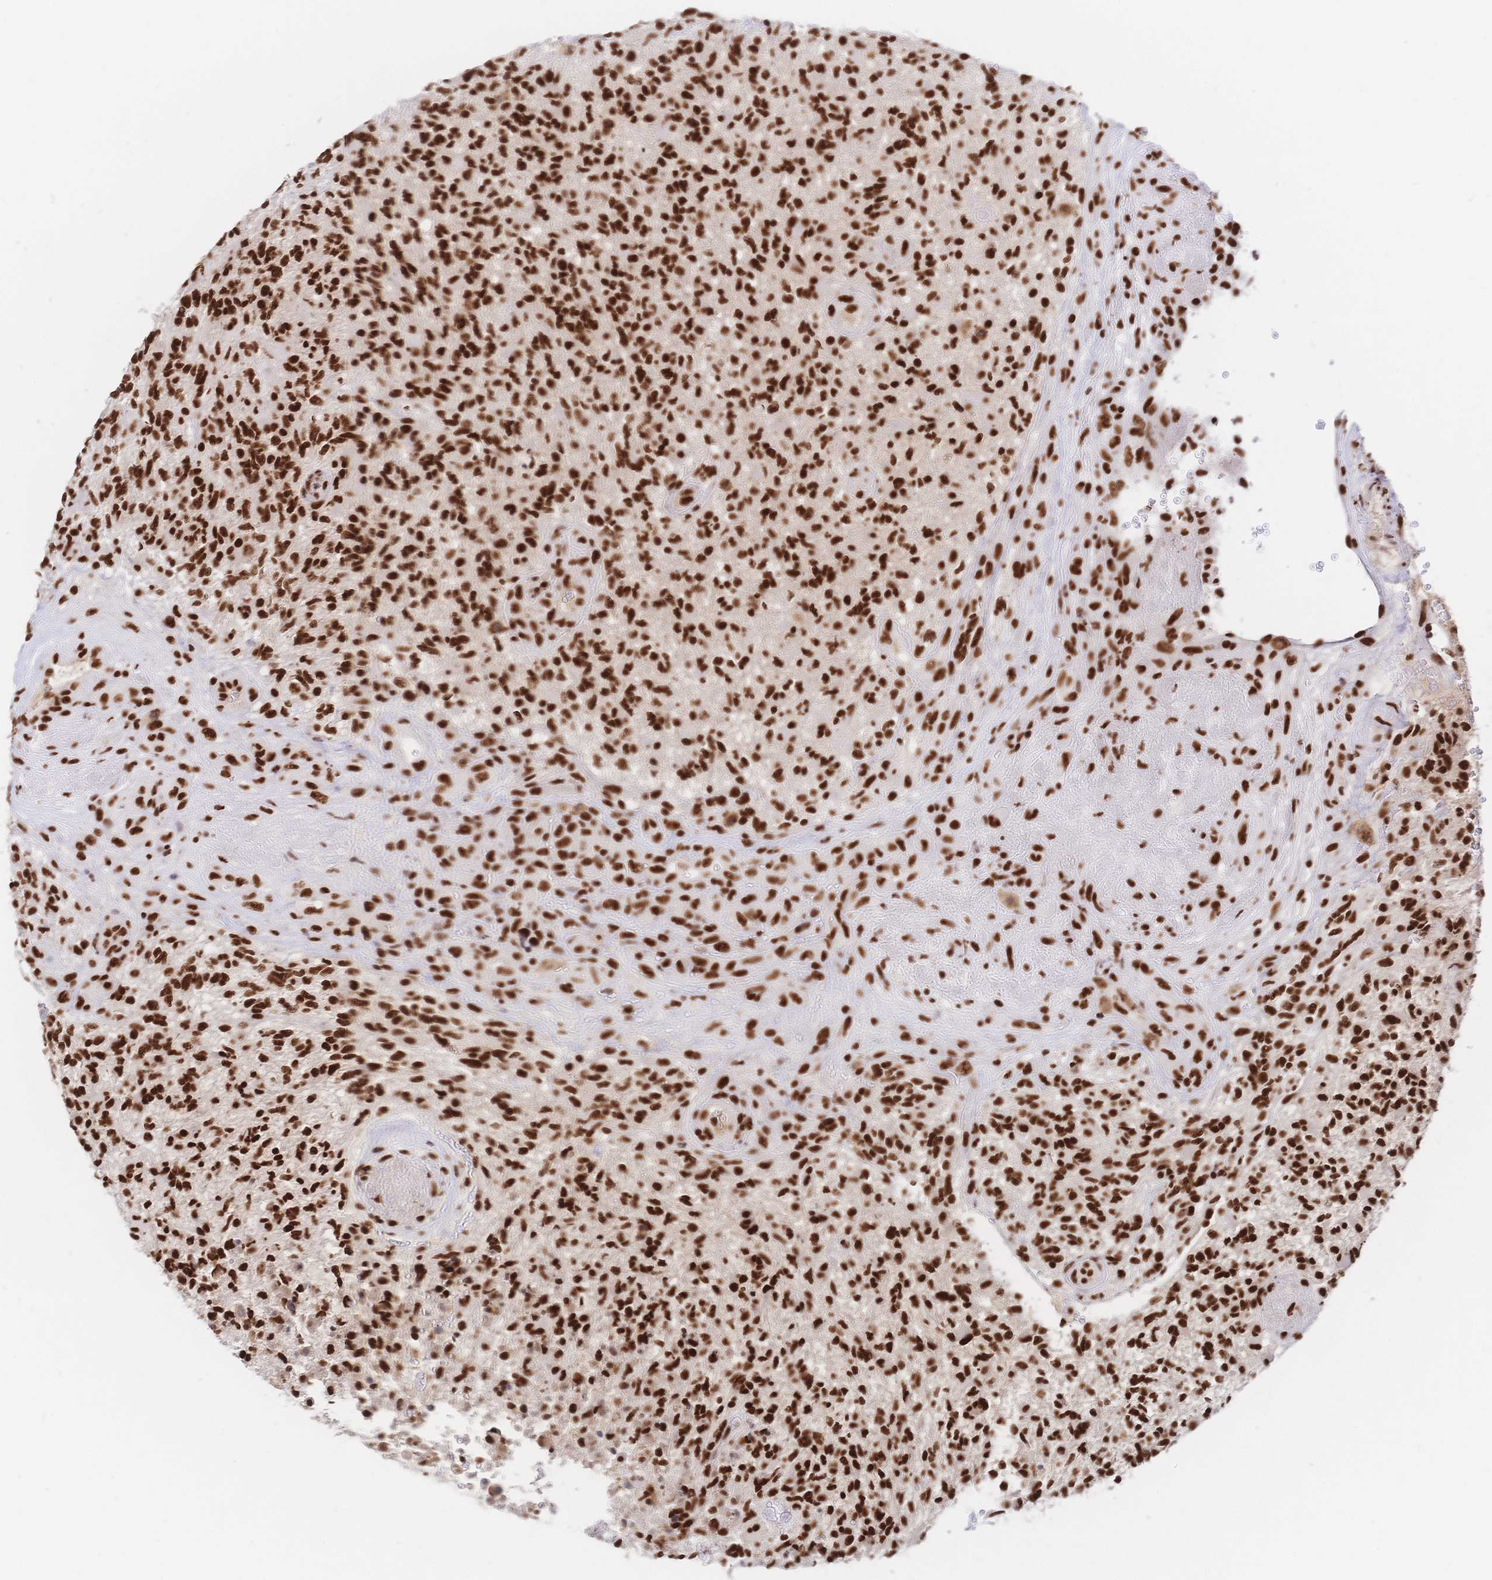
{"staining": {"intensity": "strong", "quantity": ">75%", "location": "nuclear"}, "tissue": "glioma", "cell_type": "Tumor cells", "image_type": "cancer", "snomed": [{"axis": "morphology", "description": "Glioma, malignant, High grade"}, {"axis": "topography", "description": "Brain"}], "caption": "This photomicrograph shows immunohistochemistry (IHC) staining of human glioma, with high strong nuclear positivity in about >75% of tumor cells.", "gene": "SRSF1", "patient": {"sex": "female", "age": 71}}